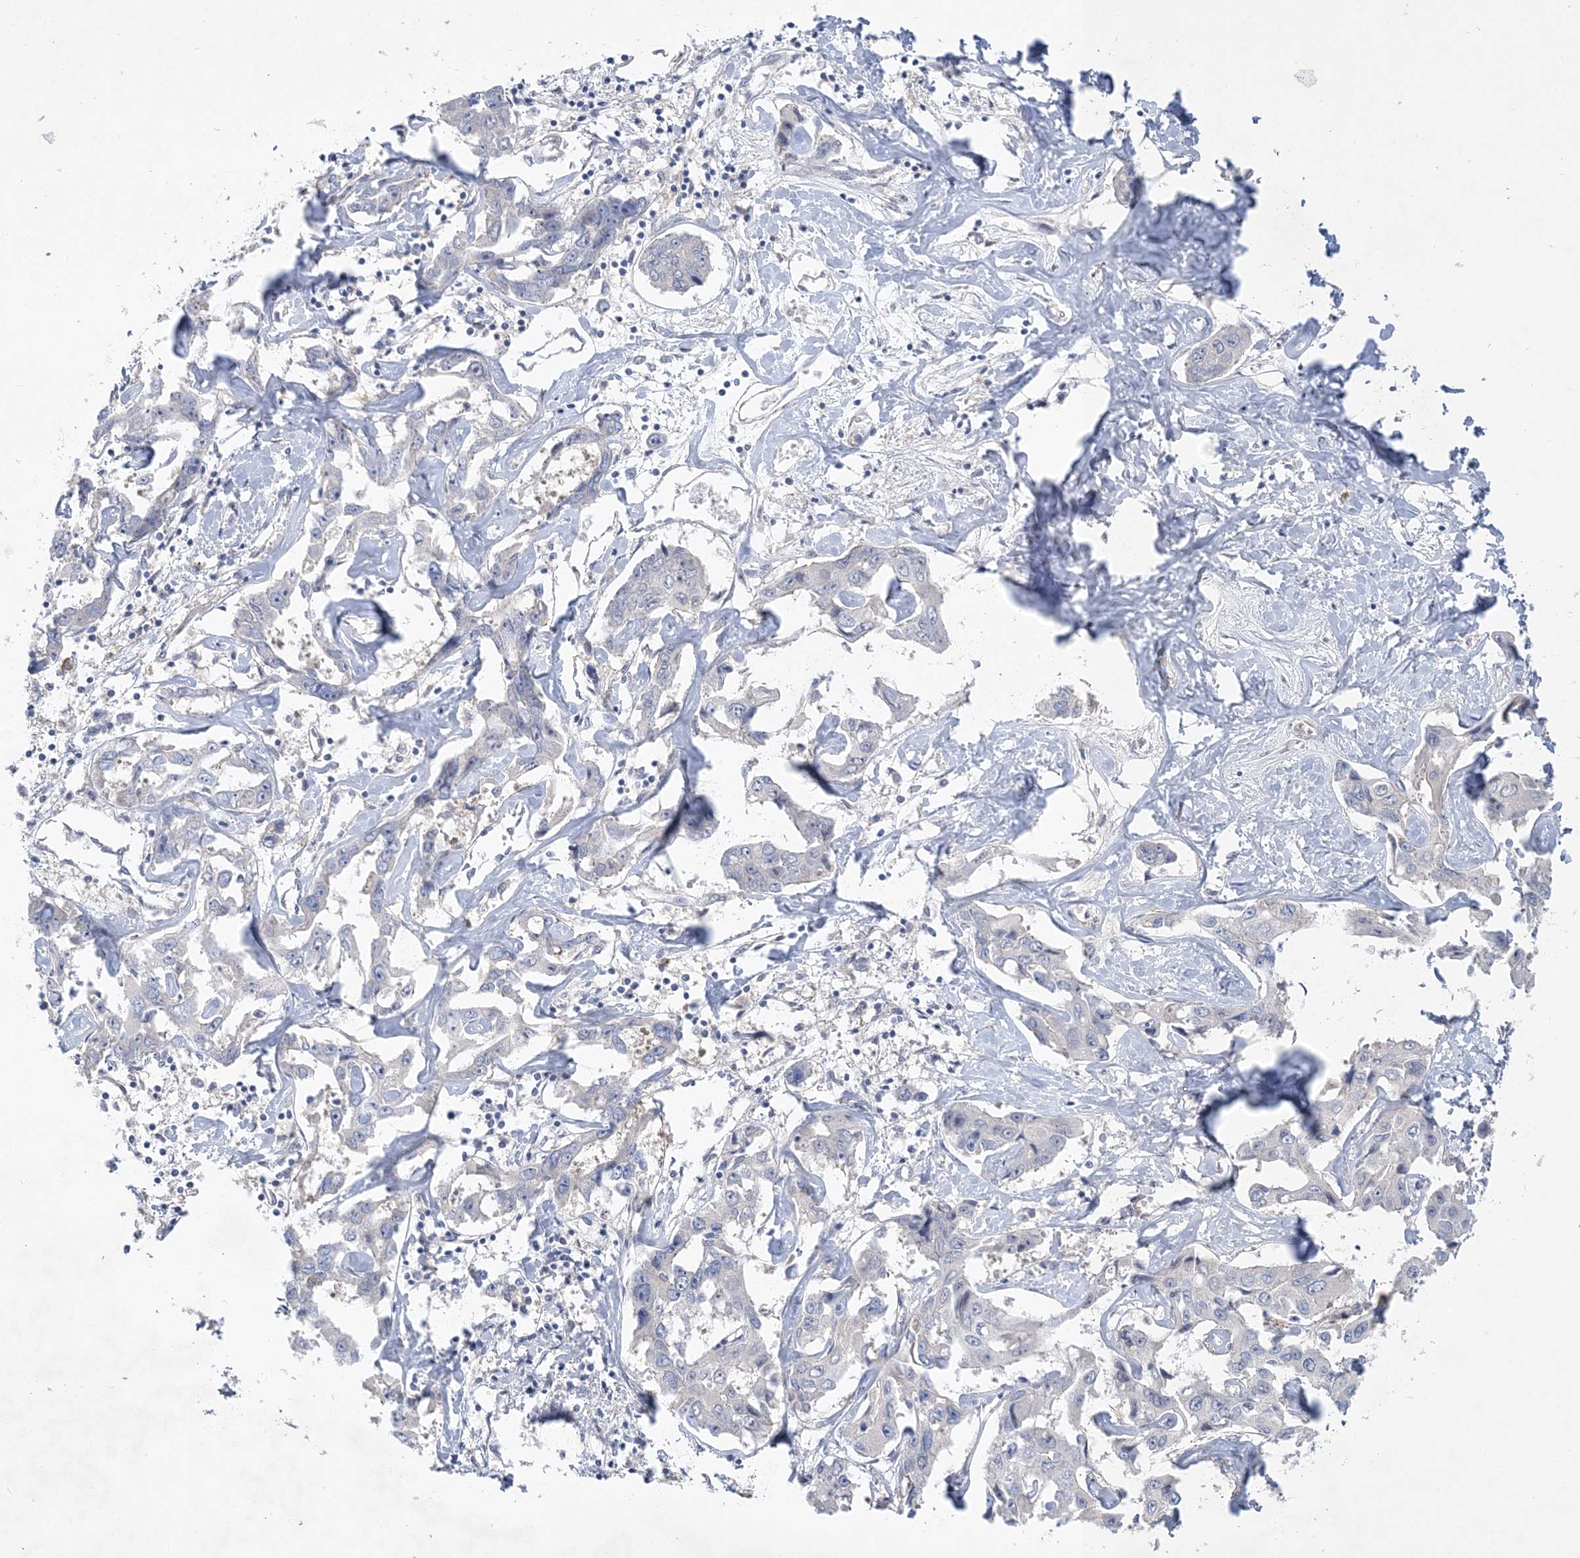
{"staining": {"intensity": "negative", "quantity": "none", "location": "none"}, "tissue": "liver cancer", "cell_type": "Tumor cells", "image_type": "cancer", "snomed": [{"axis": "morphology", "description": "Cholangiocarcinoma"}, {"axis": "topography", "description": "Liver"}], "caption": "Micrograph shows no protein positivity in tumor cells of liver cancer tissue.", "gene": "ANKRD35", "patient": {"sex": "male", "age": 59}}